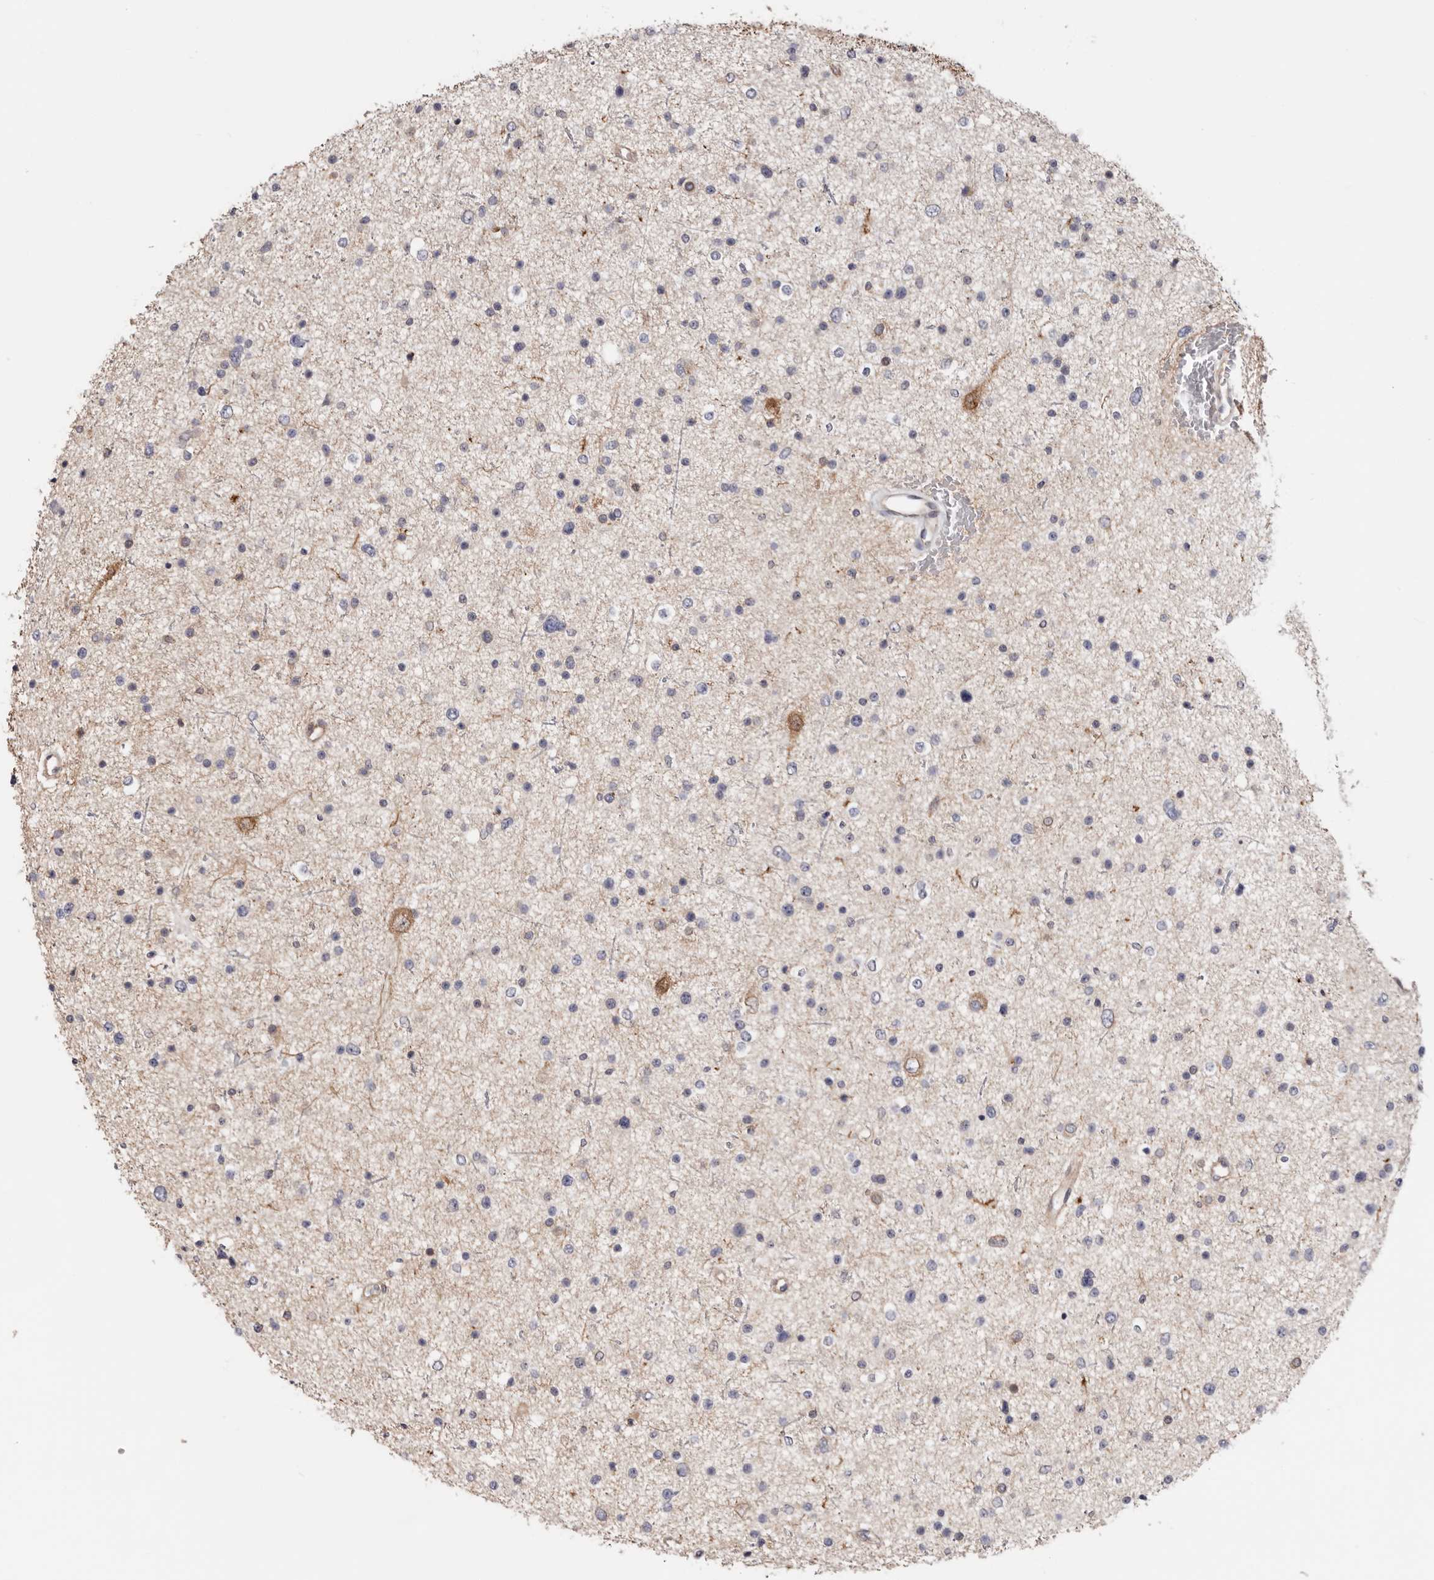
{"staining": {"intensity": "negative", "quantity": "none", "location": "none"}, "tissue": "glioma", "cell_type": "Tumor cells", "image_type": "cancer", "snomed": [{"axis": "morphology", "description": "Glioma, malignant, Low grade"}, {"axis": "topography", "description": "Brain"}], "caption": "IHC micrograph of neoplastic tissue: human malignant low-grade glioma stained with DAB displays no significant protein positivity in tumor cells.", "gene": "TMUB1", "patient": {"sex": "female", "age": 37}}